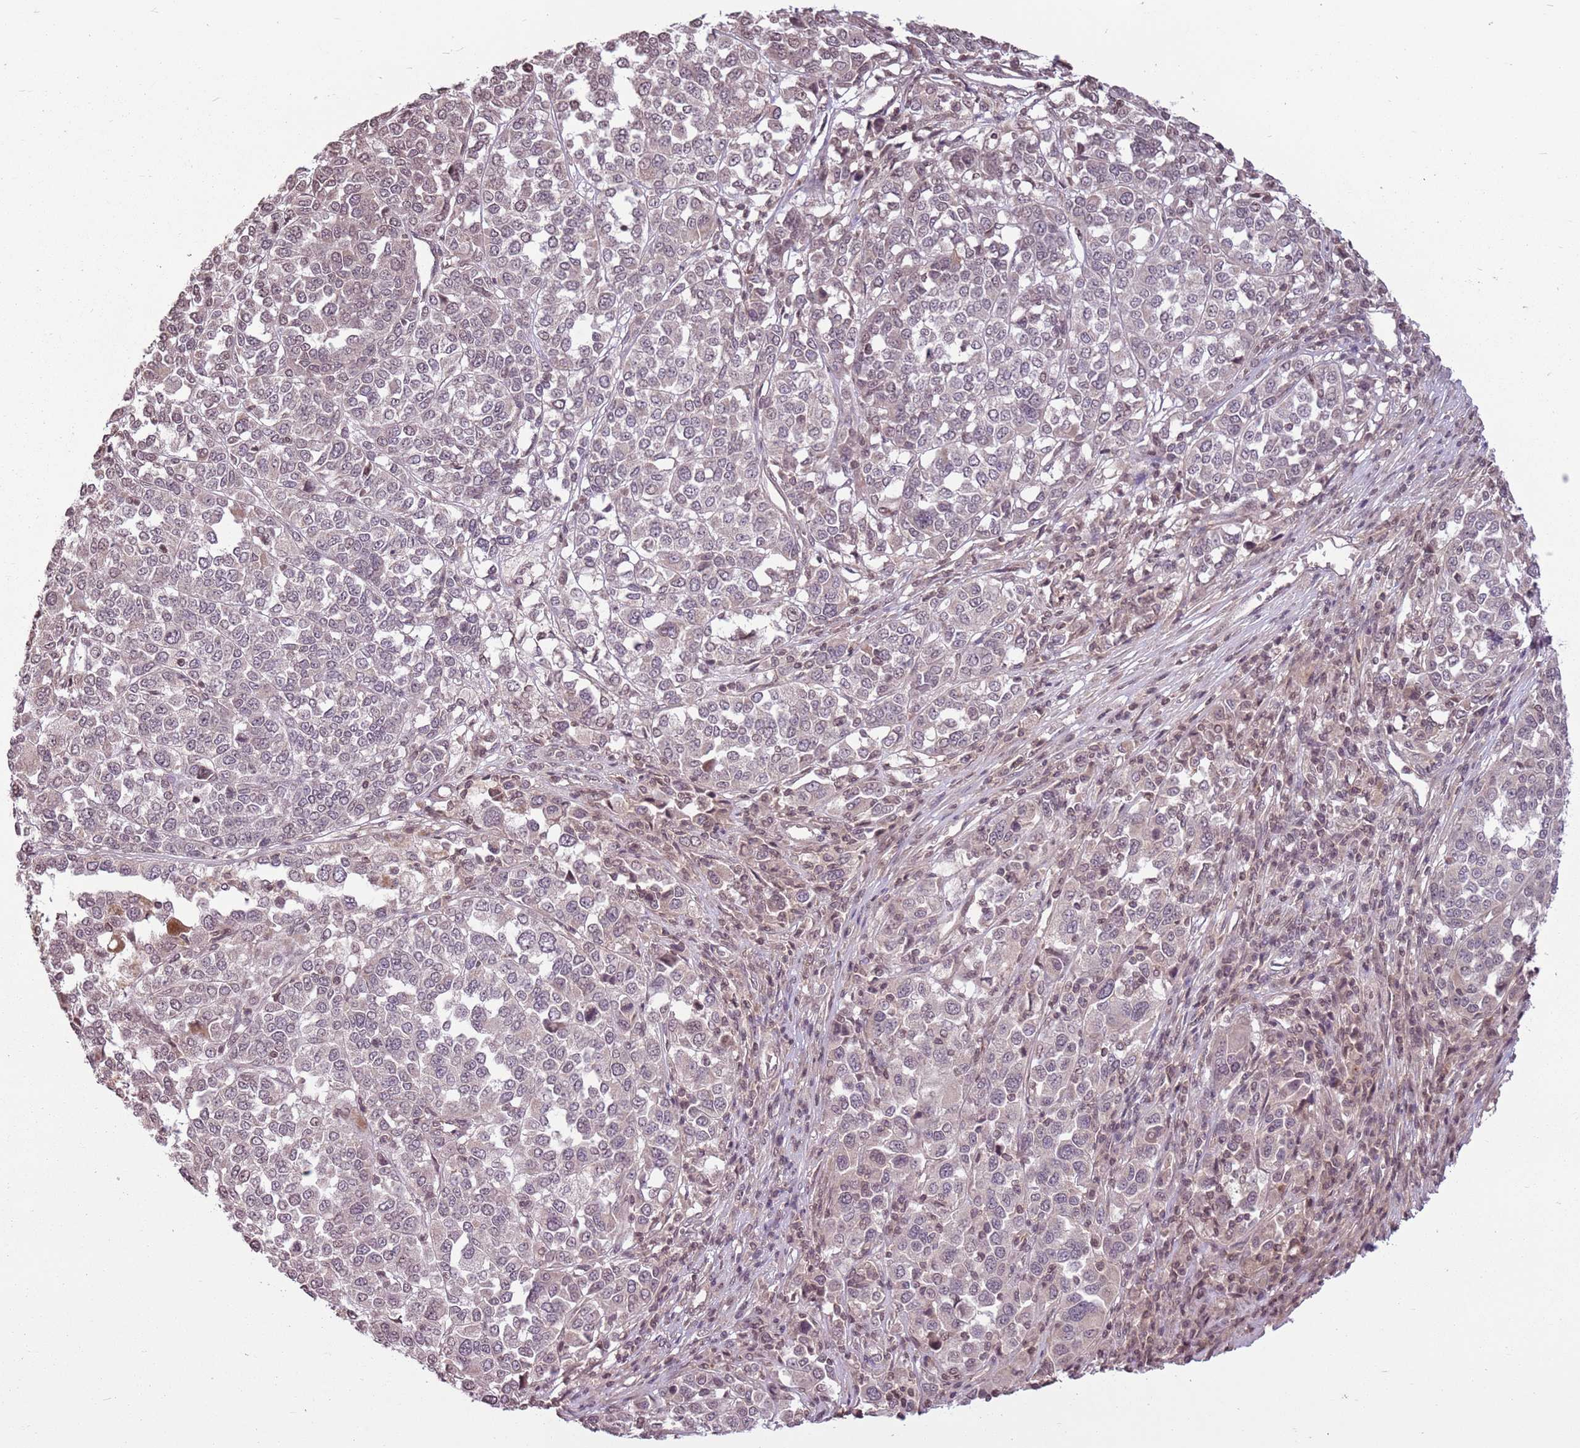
{"staining": {"intensity": "weak", "quantity": "<25%", "location": "nuclear"}, "tissue": "melanoma", "cell_type": "Tumor cells", "image_type": "cancer", "snomed": [{"axis": "morphology", "description": "Malignant melanoma, Metastatic site"}, {"axis": "topography", "description": "Lymph node"}], "caption": "DAB (3,3'-diaminobenzidine) immunohistochemical staining of human malignant melanoma (metastatic site) displays no significant staining in tumor cells.", "gene": "CAPN9", "patient": {"sex": "male", "age": 44}}